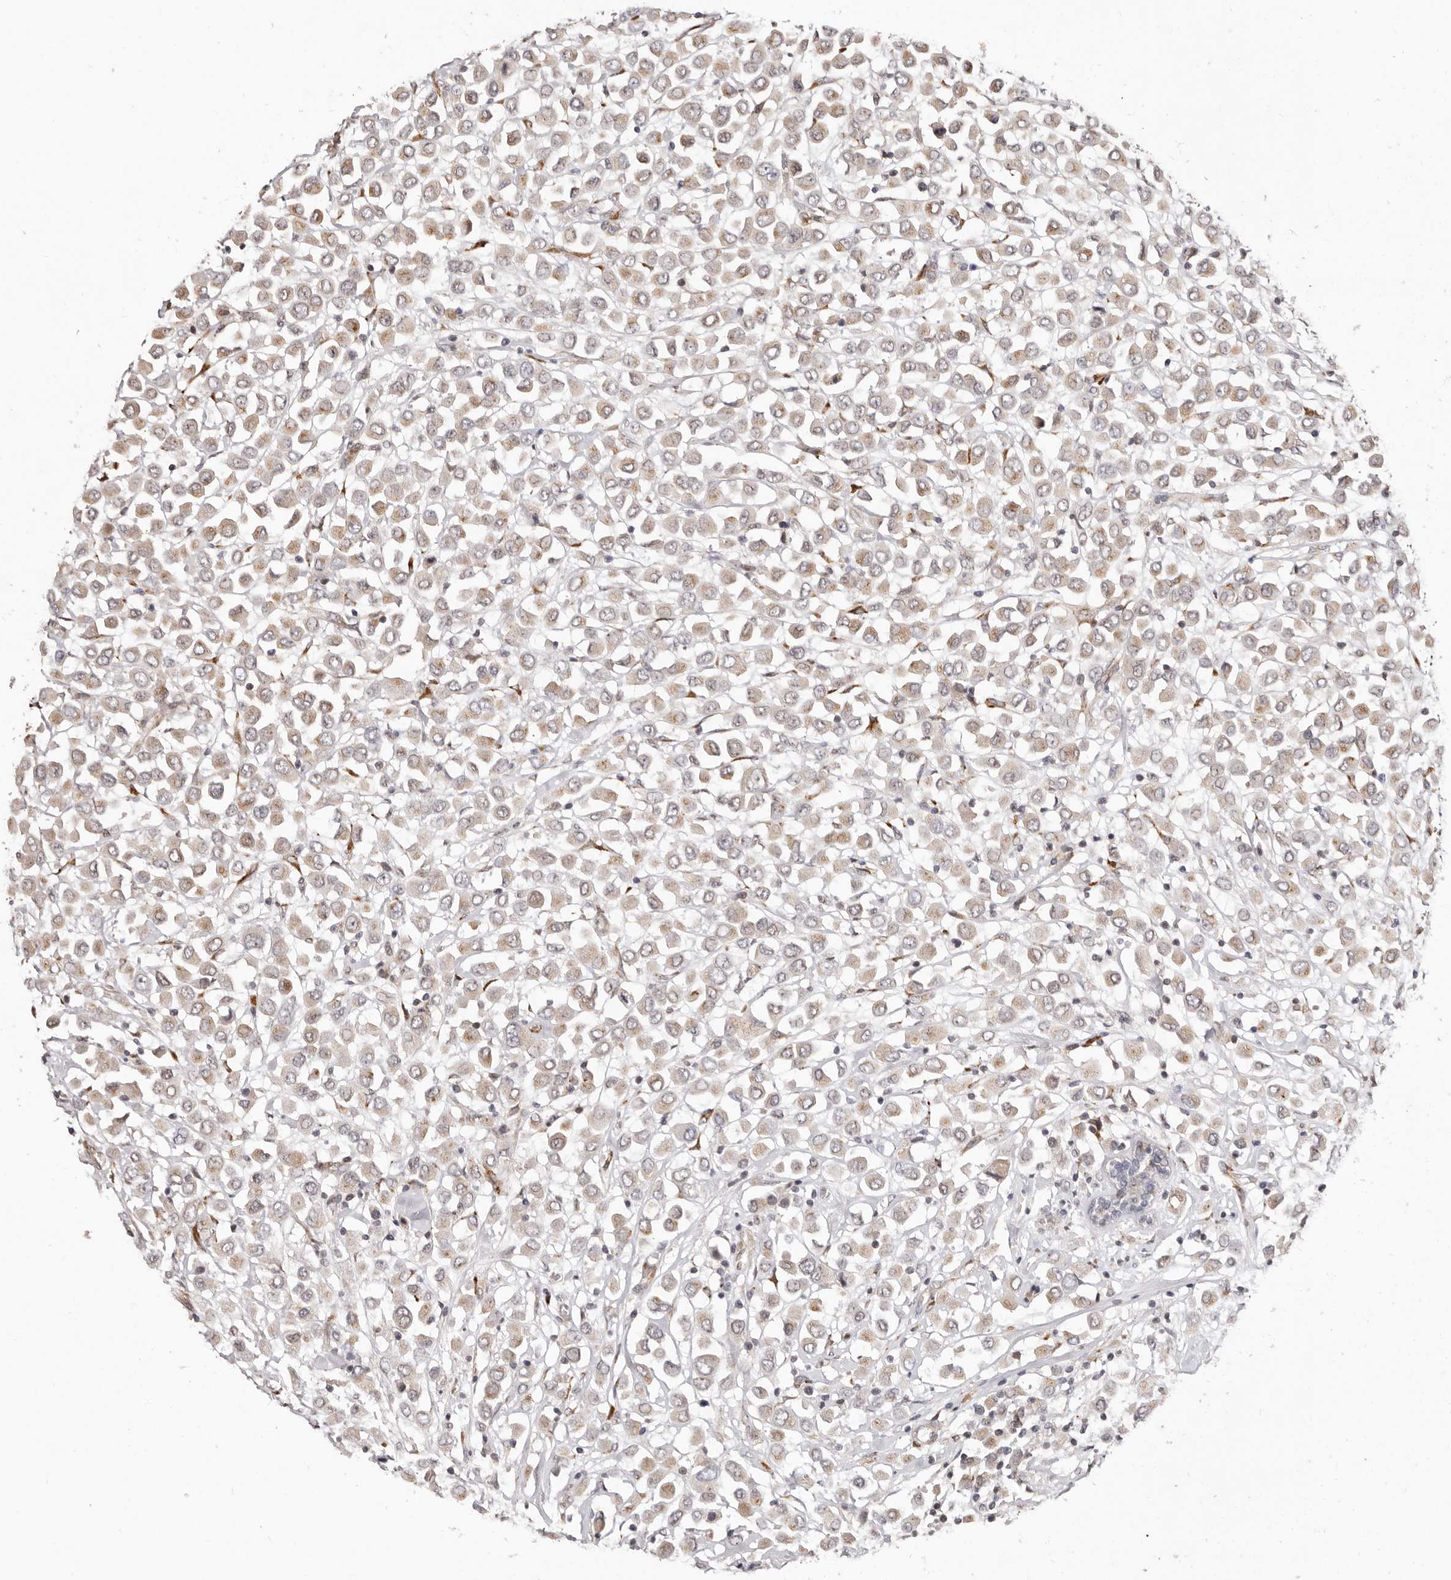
{"staining": {"intensity": "weak", "quantity": ">75%", "location": "cytoplasmic/membranous"}, "tissue": "breast cancer", "cell_type": "Tumor cells", "image_type": "cancer", "snomed": [{"axis": "morphology", "description": "Duct carcinoma"}, {"axis": "topography", "description": "Breast"}], "caption": "Immunohistochemical staining of human breast cancer demonstrates weak cytoplasmic/membranous protein positivity in about >75% of tumor cells. (IHC, brightfield microscopy, high magnification).", "gene": "SRCAP", "patient": {"sex": "female", "age": 61}}